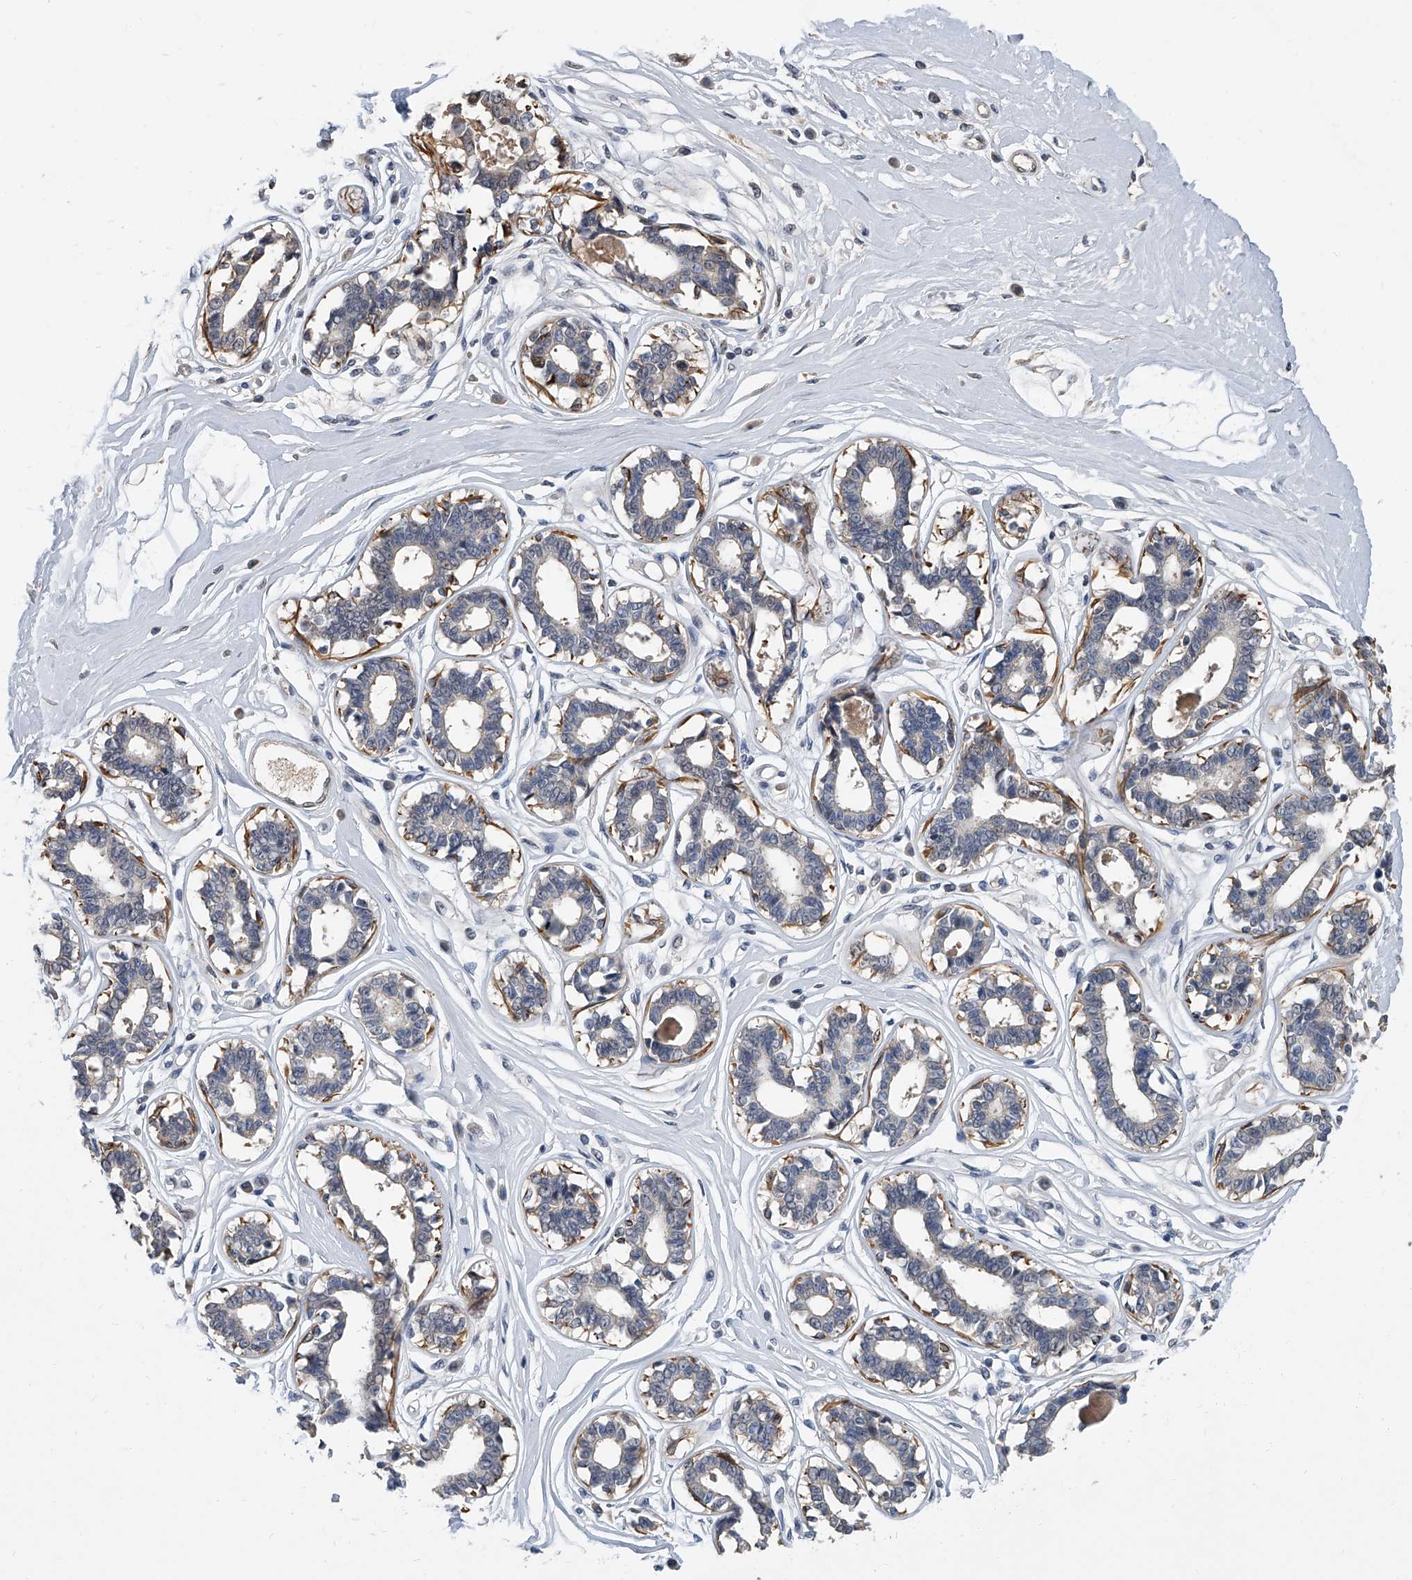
{"staining": {"intensity": "moderate", "quantity": "<25%", "location": "cytoplasmic/membranous"}, "tissue": "breast", "cell_type": "Adipocytes", "image_type": "normal", "snomed": [{"axis": "morphology", "description": "Normal tissue, NOS"}, {"axis": "topography", "description": "Breast"}], "caption": "Moderate cytoplasmic/membranous positivity is identified in approximately <25% of adipocytes in unremarkable breast.", "gene": "CD200", "patient": {"sex": "female", "age": 45}}